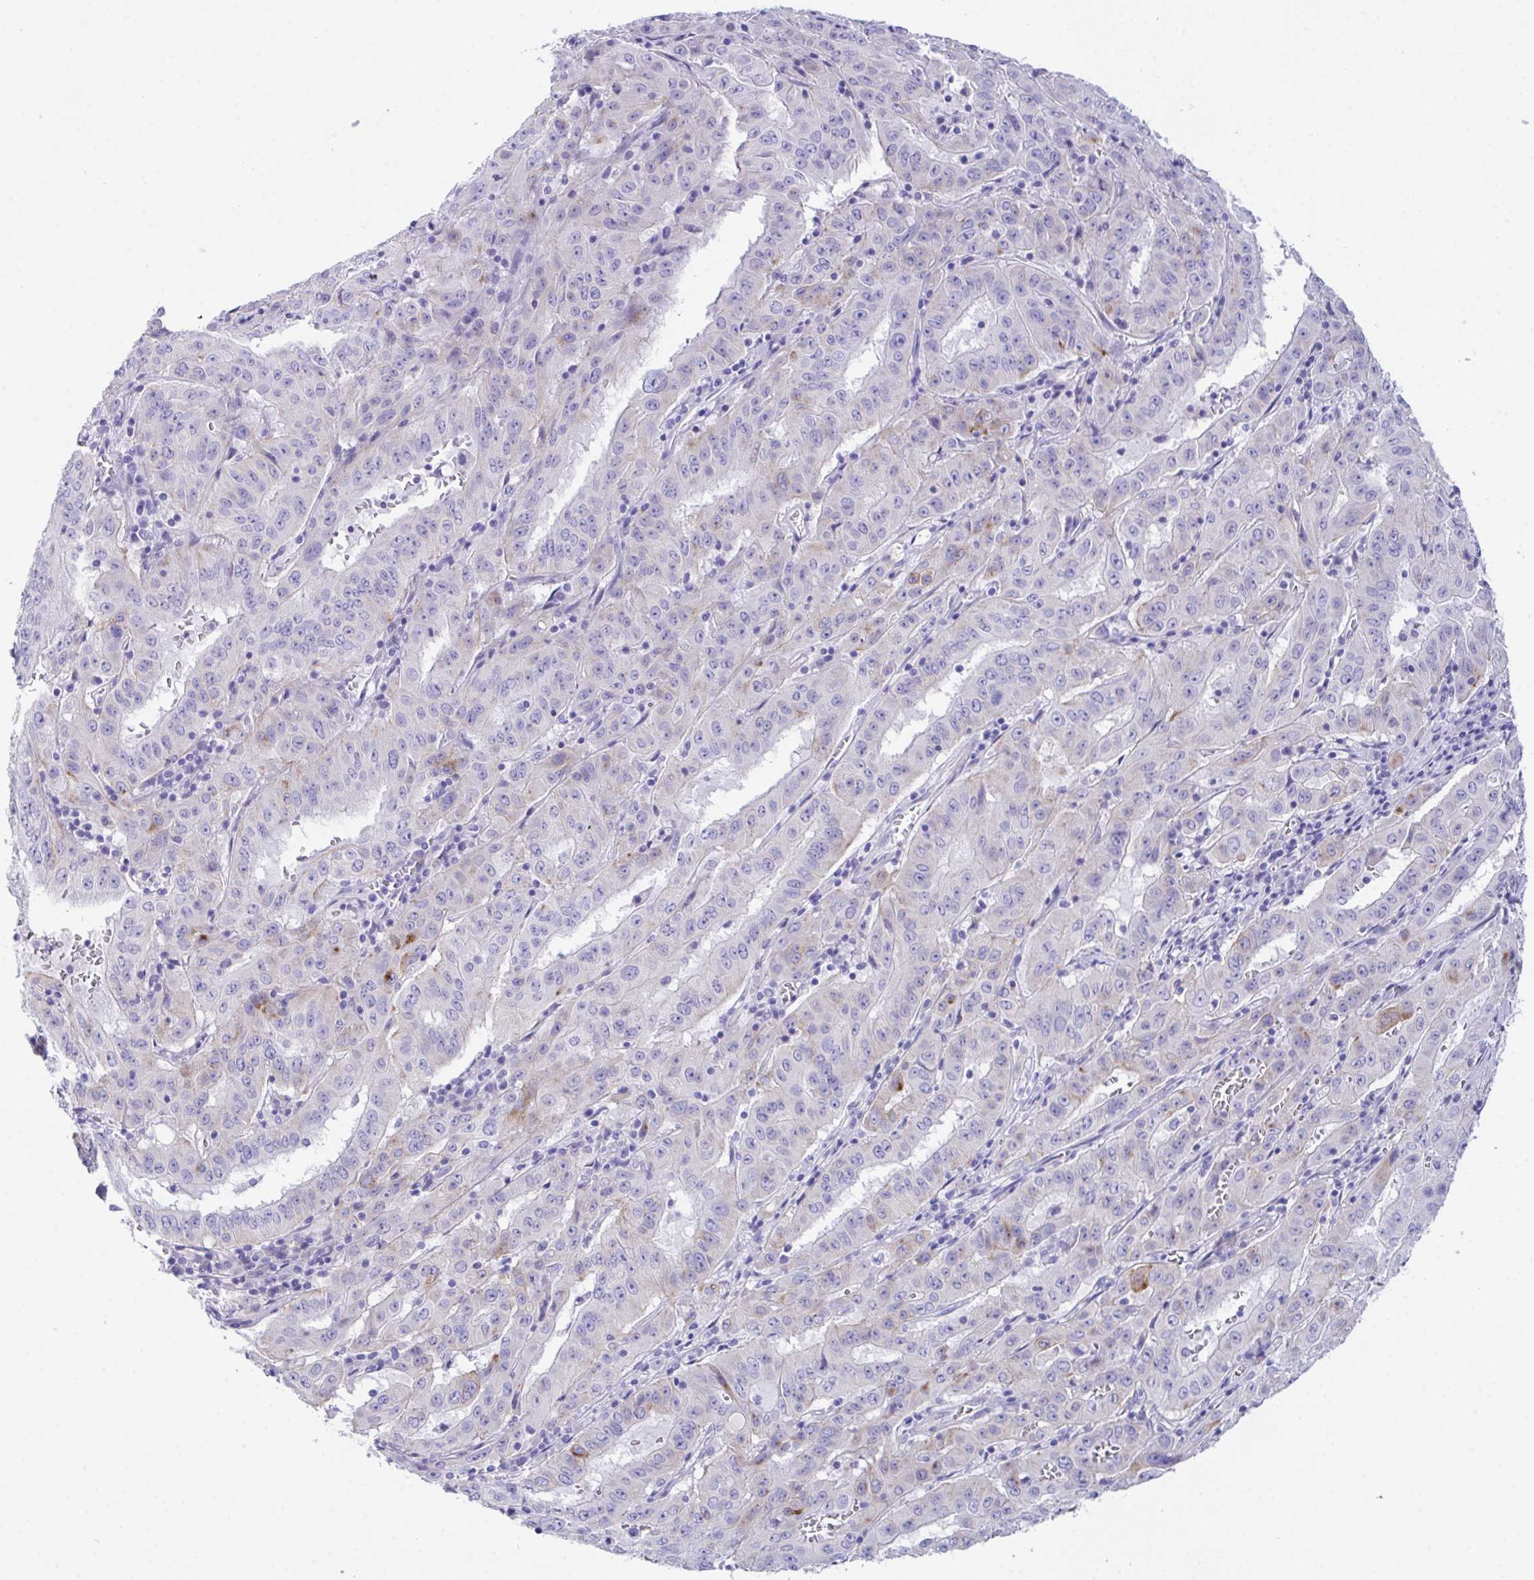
{"staining": {"intensity": "moderate", "quantity": "<25%", "location": "cytoplasmic/membranous"}, "tissue": "pancreatic cancer", "cell_type": "Tumor cells", "image_type": "cancer", "snomed": [{"axis": "morphology", "description": "Adenocarcinoma, NOS"}, {"axis": "topography", "description": "Pancreas"}], "caption": "This photomicrograph displays adenocarcinoma (pancreatic) stained with immunohistochemistry (IHC) to label a protein in brown. The cytoplasmic/membranous of tumor cells show moderate positivity for the protein. Nuclei are counter-stained blue.", "gene": "TMEM106B", "patient": {"sex": "male", "age": 63}}